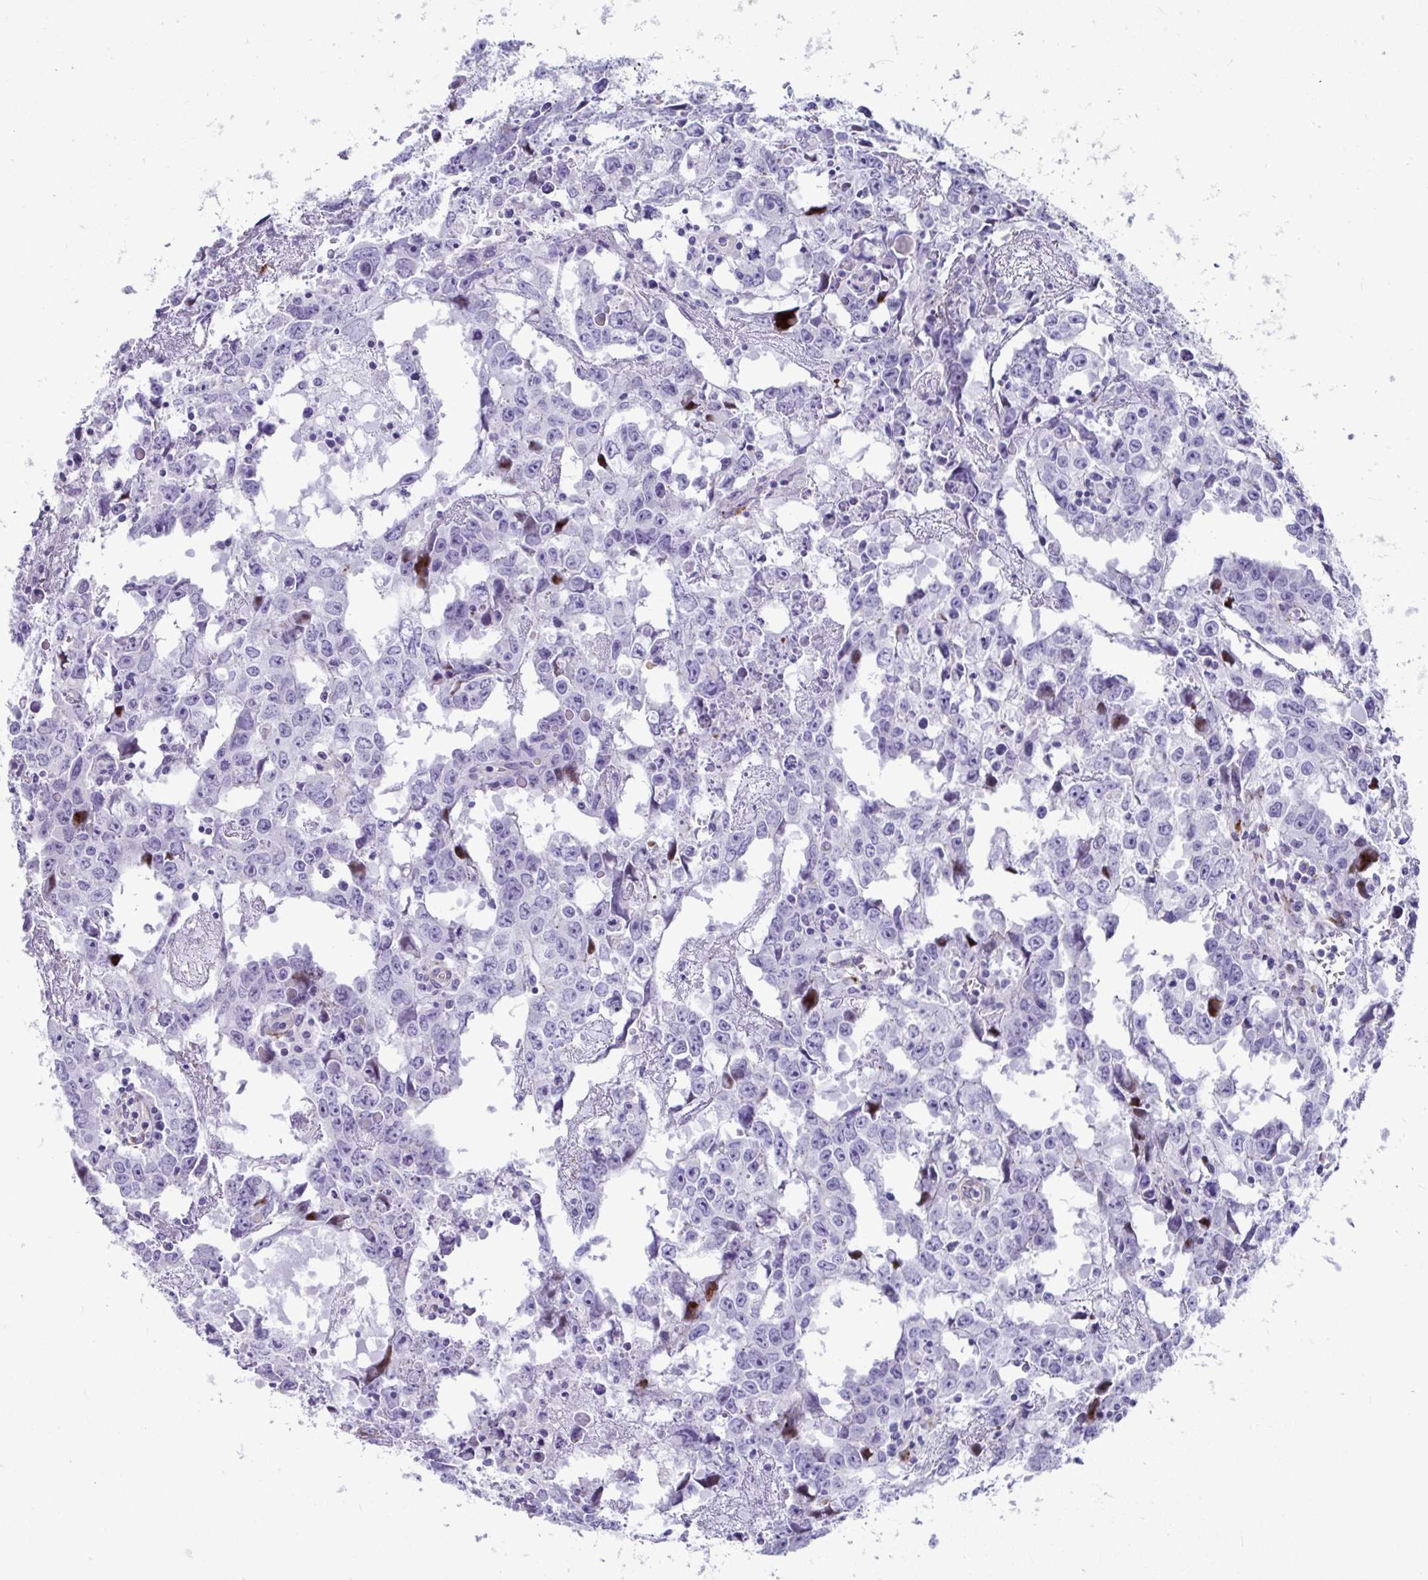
{"staining": {"intensity": "negative", "quantity": "none", "location": "none"}, "tissue": "testis cancer", "cell_type": "Tumor cells", "image_type": "cancer", "snomed": [{"axis": "morphology", "description": "Carcinoma, Embryonal, NOS"}, {"axis": "topography", "description": "Testis"}], "caption": "Immunohistochemical staining of human embryonal carcinoma (testis) reveals no significant staining in tumor cells.", "gene": "GRXCR2", "patient": {"sex": "male", "age": 22}}